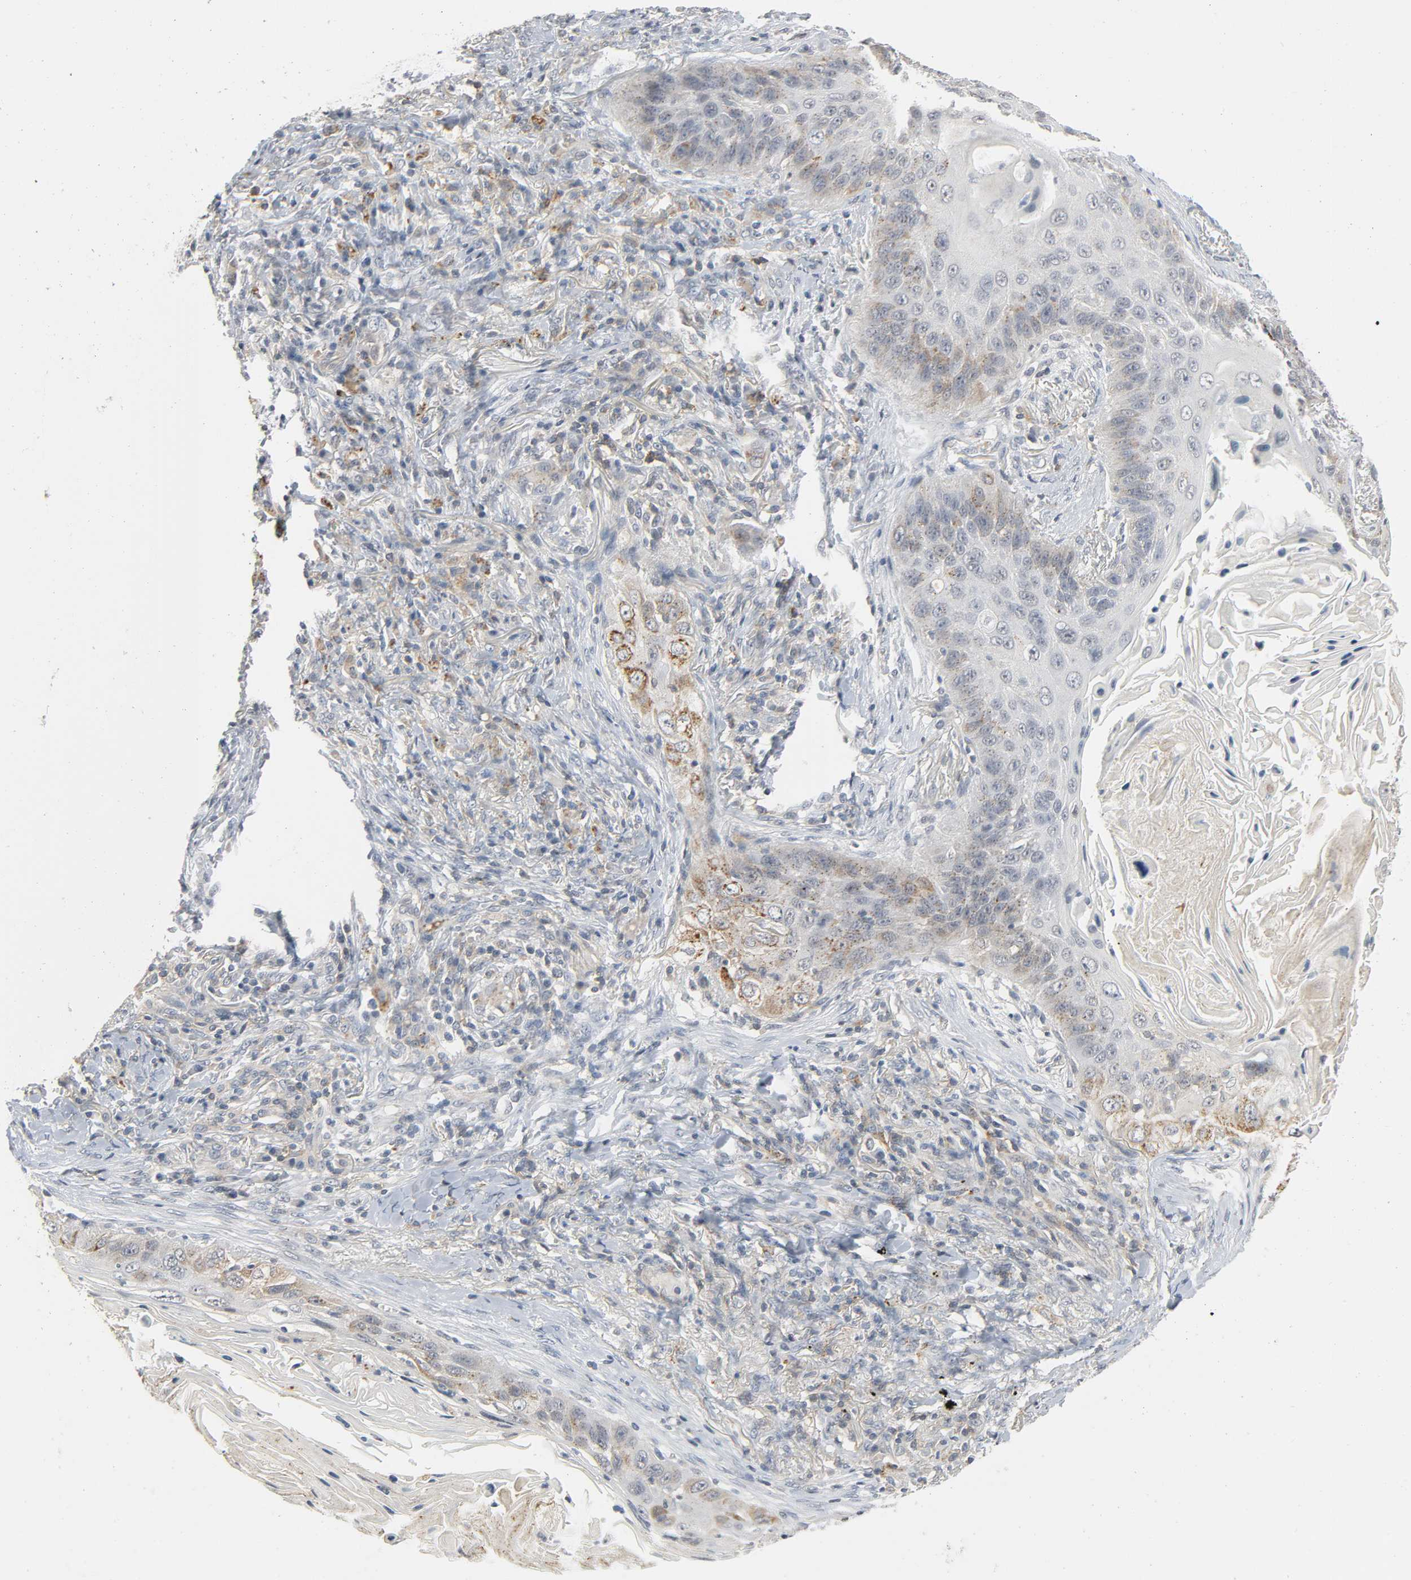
{"staining": {"intensity": "weak", "quantity": "25%-75%", "location": "cytoplasmic/membranous"}, "tissue": "lung cancer", "cell_type": "Tumor cells", "image_type": "cancer", "snomed": [{"axis": "morphology", "description": "Squamous cell carcinoma, NOS"}, {"axis": "topography", "description": "Lung"}], "caption": "Immunohistochemistry (IHC) of lung cancer reveals low levels of weak cytoplasmic/membranous positivity in approximately 25%-75% of tumor cells.", "gene": "CD4", "patient": {"sex": "female", "age": 67}}